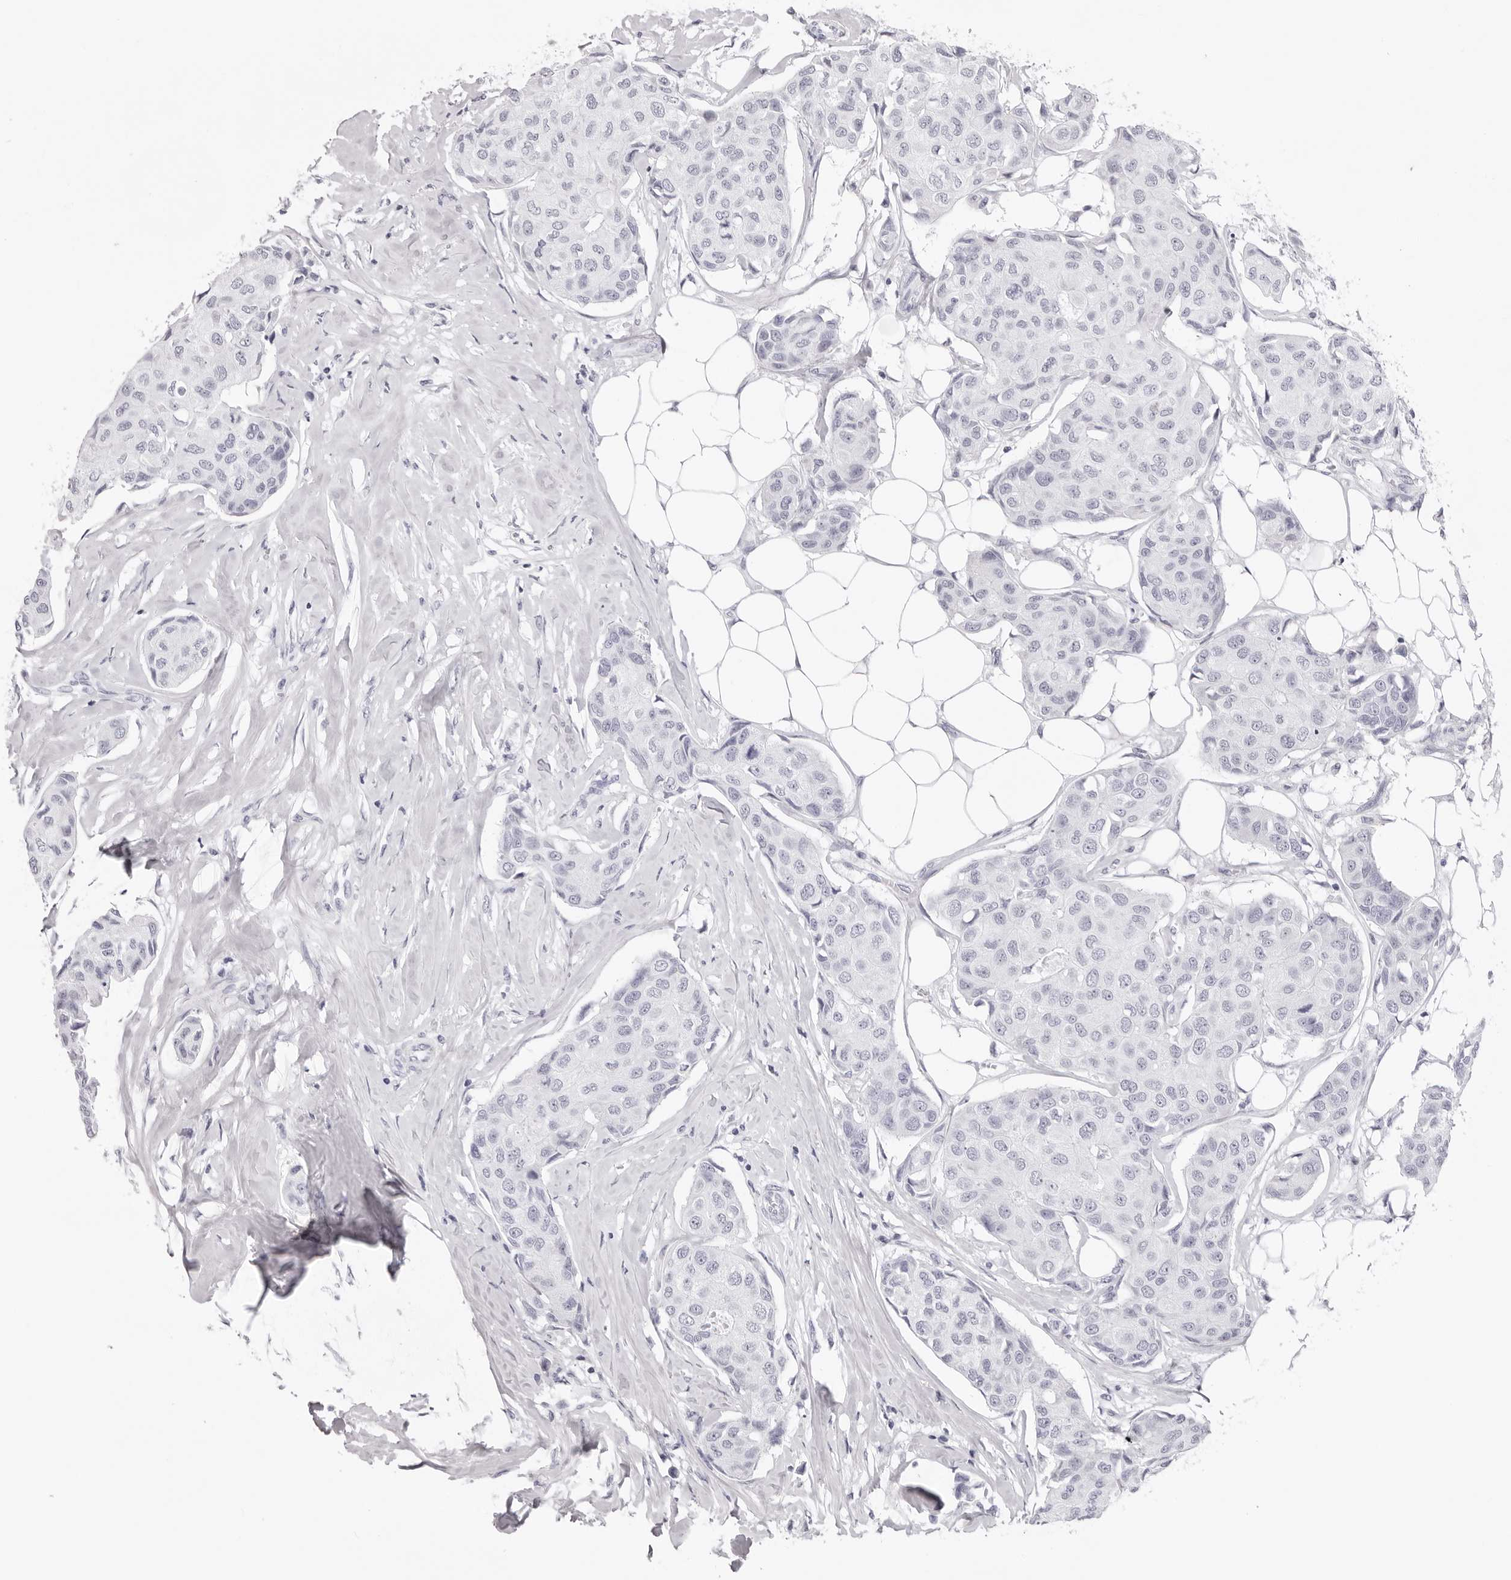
{"staining": {"intensity": "negative", "quantity": "none", "location": "none"}, "tissue": "breast cancer", "cell_type": "Tumor cells", "image_type": "cancer", "snomed": [{"axis": "morphology", "description": "Duct carcinoma"}, {"axis": "topography", "description": "Breast"}], "caption": "Breast invasive ductal carcinoma was stained to show a protein in brown. There is no significant expression in tumor cells.", "gene": "SMIM2", "patient": {"sex": "female", "age": 80}}